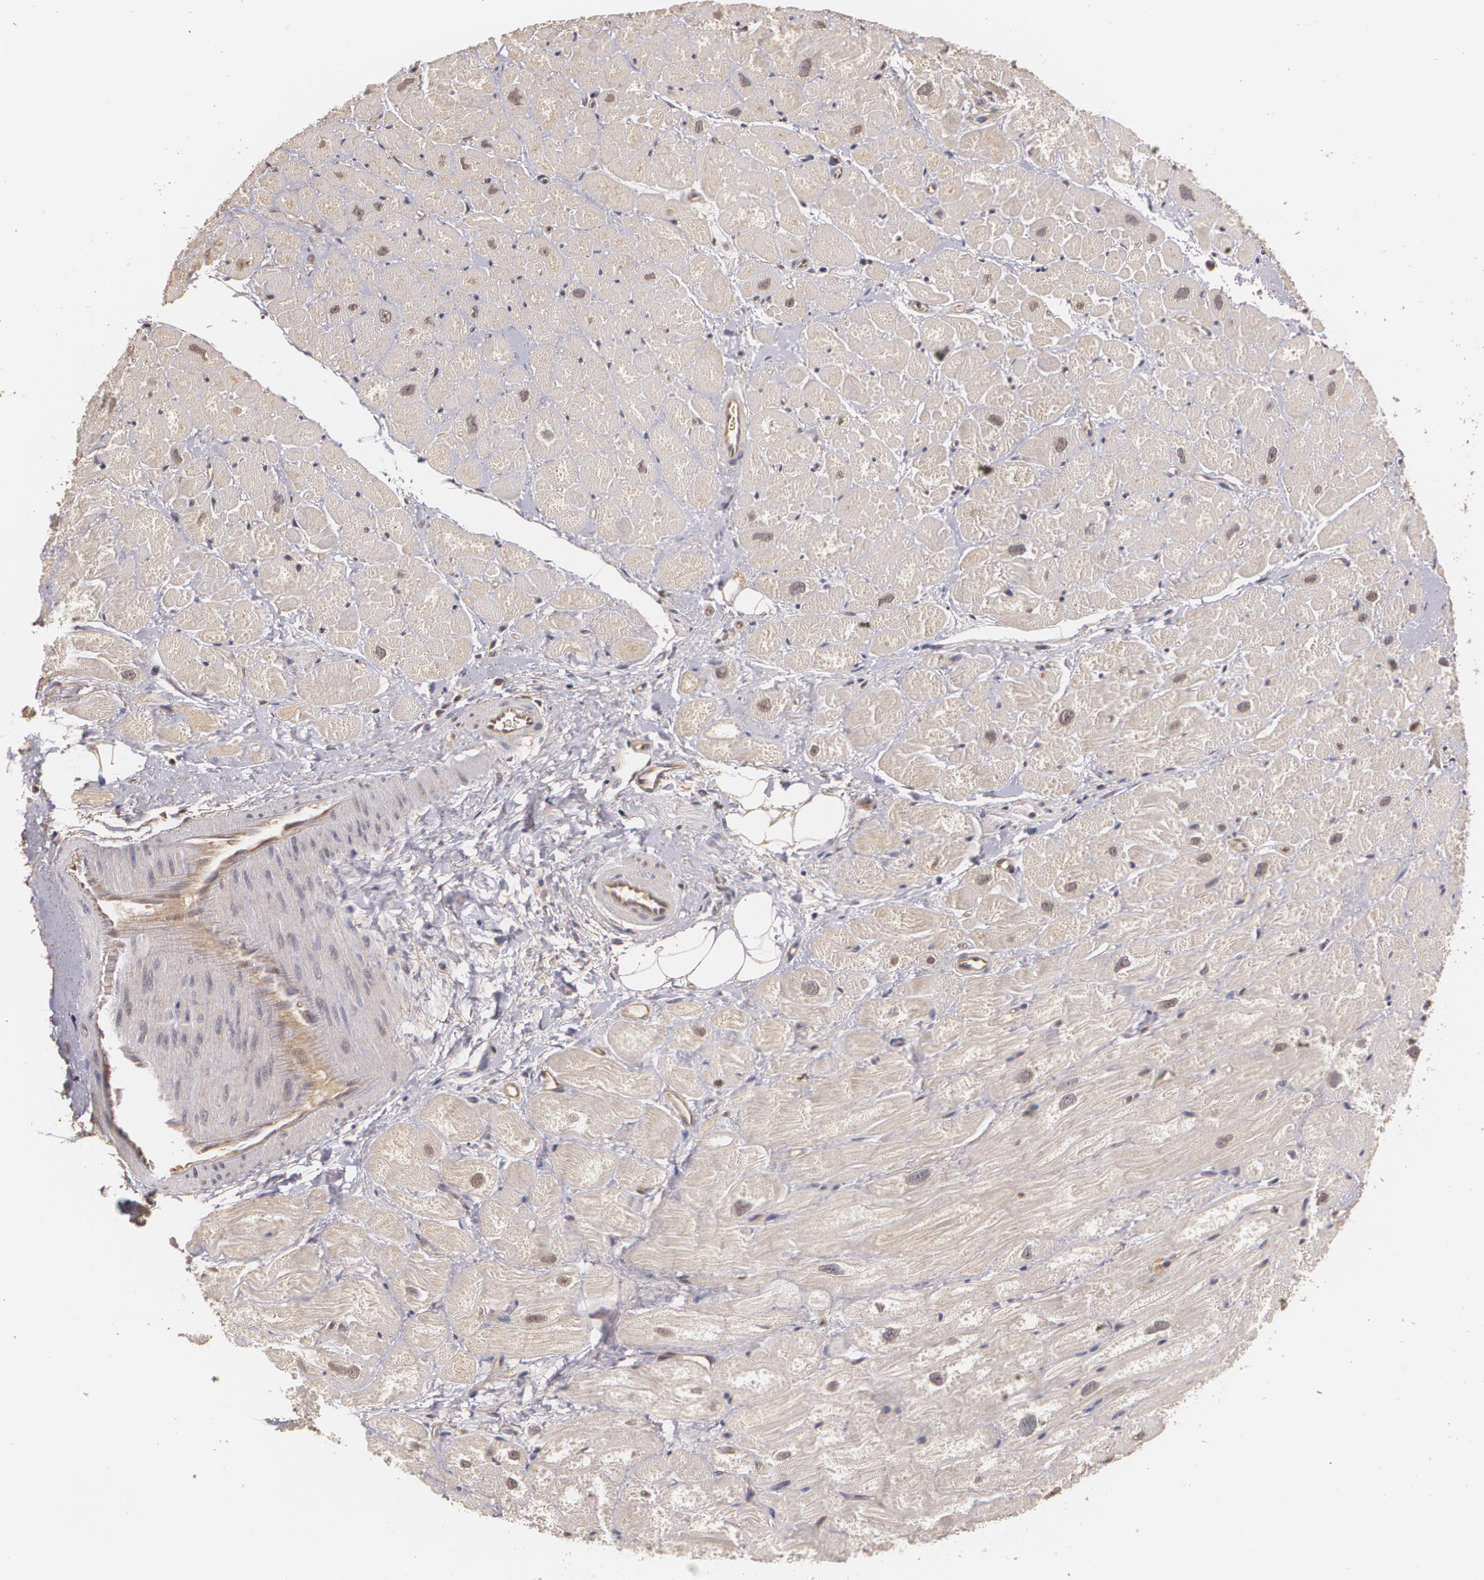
{"staining": {"intensity": "weak", "quantity": "25%-75%", "location": "nuclear"}, "tissue": "heart muscle", "cell_type": "Cardiomyocytes", "image_type": "normal", "snomed": [{"axis": "morphology", "description": "Normal tissue, NOS"}, {"axis": "topography", "description": "Heart"}], "caption": "DAB (3,3'-diaminobenzidine) immunohistochemical staining of normal human heart muscle demonstrates weak nuclear protein staining in about 25%-75% of cardiomyocytes. The staining was performed using DAB (3,3'-diaminobenzidine) to visualize the protein expression in brown, while the nuclei were stained in blue with hematoxylin (Magnification: 20x).", "gene": "BRCA1", "patient": {"sex": "male", "age": 49}}